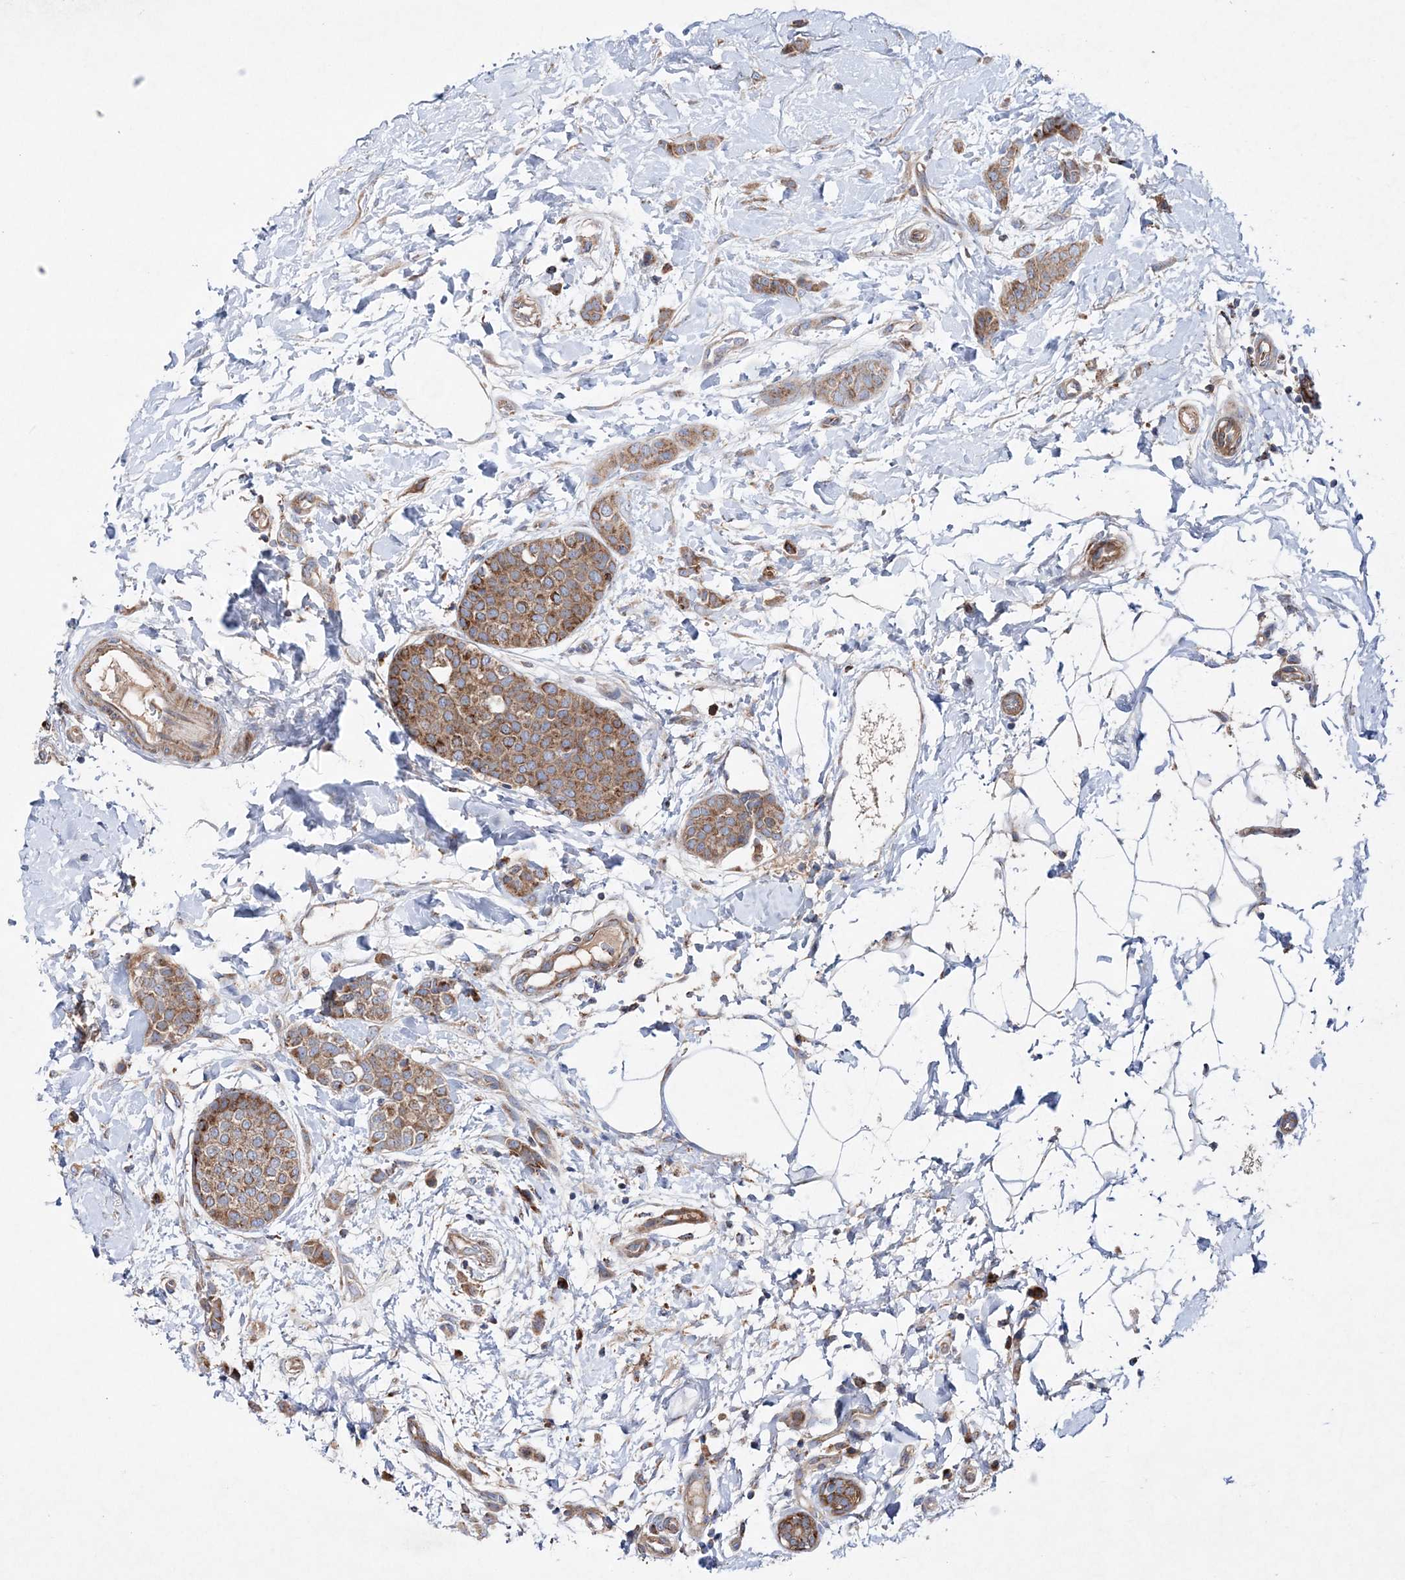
{"staining": {"intensity": "moderate", "quantity": ">75%", "location": "cytoplasmic/membranous"}, "tissue": "breast cancer", "cell_type": "Tumor cells", "image_type": "cancer", "snomed": [{"axis": "morphology", "description": "Lobular carcinoma, in situ"}, {"axis": "morphology", "description": "Lobular carcinoma"}, {"axis": "topography", "description": "Breast"}], "caption": "Moderate cytoplasmic/membranous expression for a protein is appreciated in about >75% of tumor cells of breast cancer using immunohistochemistry (IHC).", "gene": "NGLY1", "patient": {"sex": "female", "age": 41}}